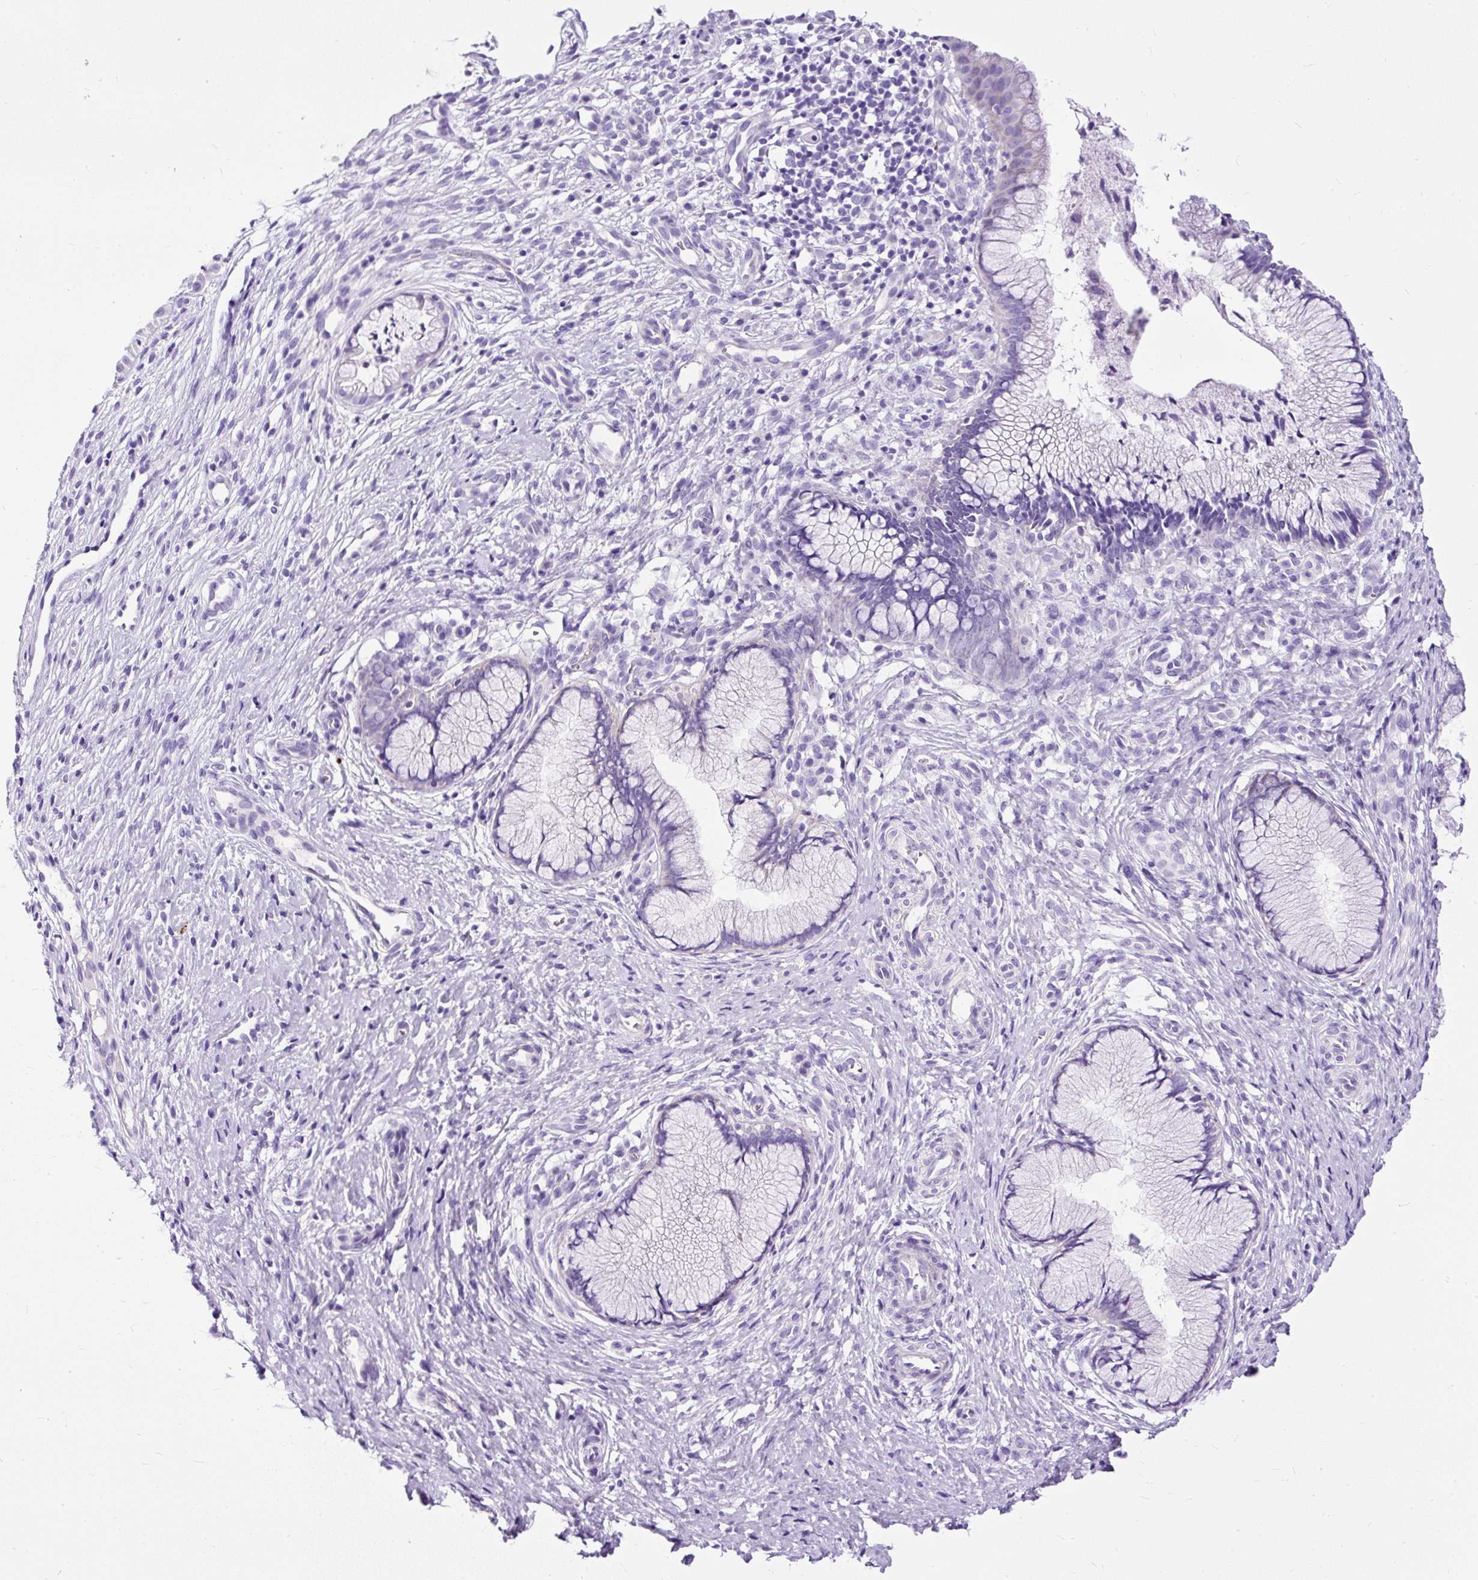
{"staining": {"intensity": "negative", "quantity": "none", "location": "none"}, "tissue": "cervix", "cell_type": "Glandular cells", "image_type": "normal", "snomed": [{"axis": "morphology", "description": "Normal tissue, NOS"}, {"axis": "topography", "description": "Cervix"}], "caption": "DAB (3,3'-diaminobenzidine) immunohistochemical staining of benign cervix demonstrates no significant expression in glandular cells.", "gene": "STOX2", "patient": {"sex": "female", "age": 36}}